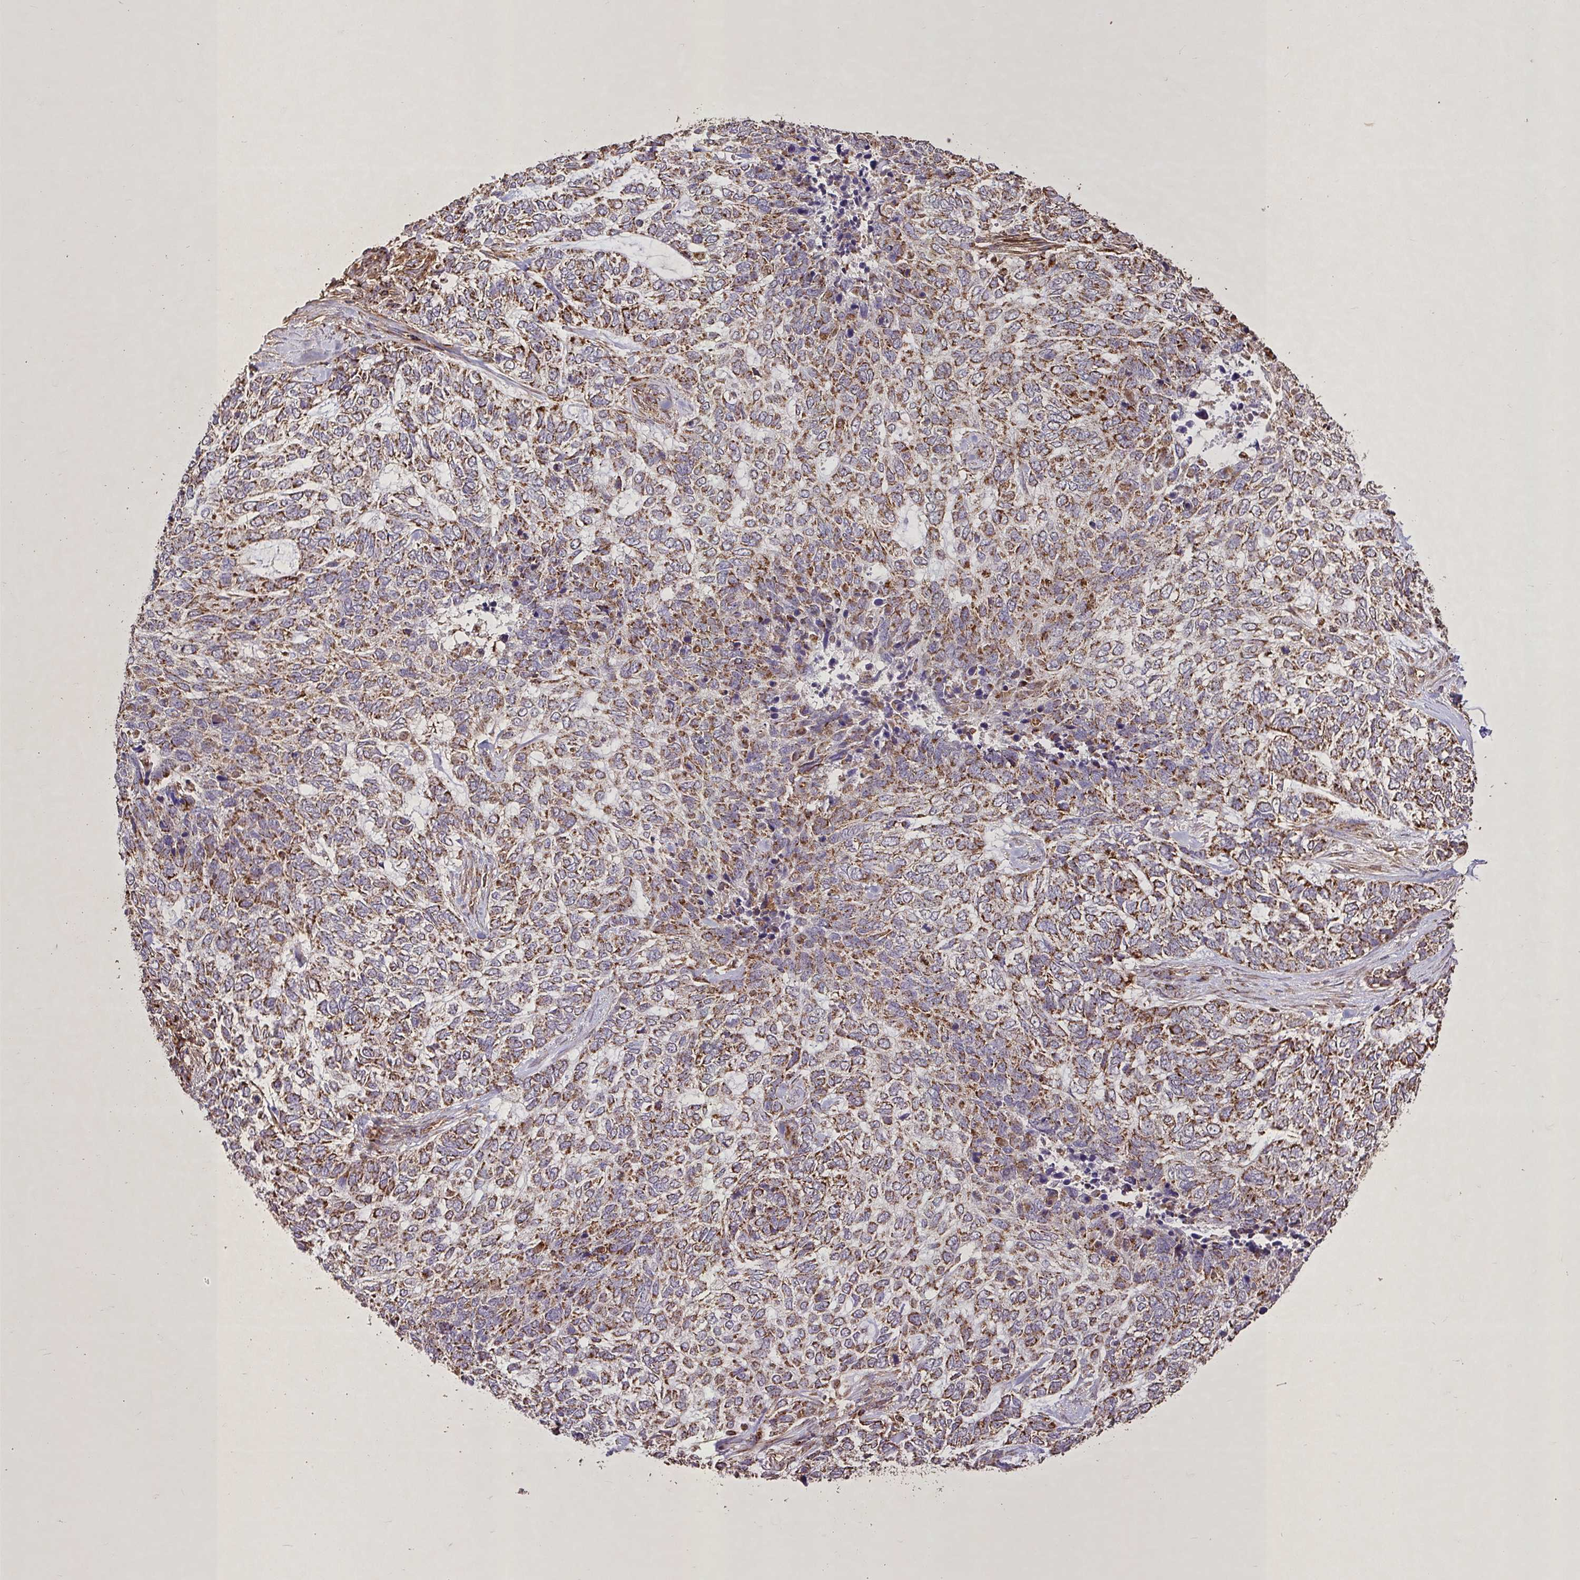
{"staining": {"intensity": "moderate", "quantity": ">75%", "location": "cytoplasmic/membranous"}, "tissue": "skin cancer", "cell_type": "Tumor cells", "image_type": "cancer", "snomed": [{"axis": "morphology", "description": "Basal cell carcinoma"}, {"axis": "topography", "description": "Skin"}], "caption": "About >75% of tumor cells in human skin cancer (basal cell carcinoma) exhibit moderate cytoplasmic/membranous protein positivity as visualized by brown immunohistochemical staining.", "gene": "AGK", "patient": {"sex": "female", "age": 65}}